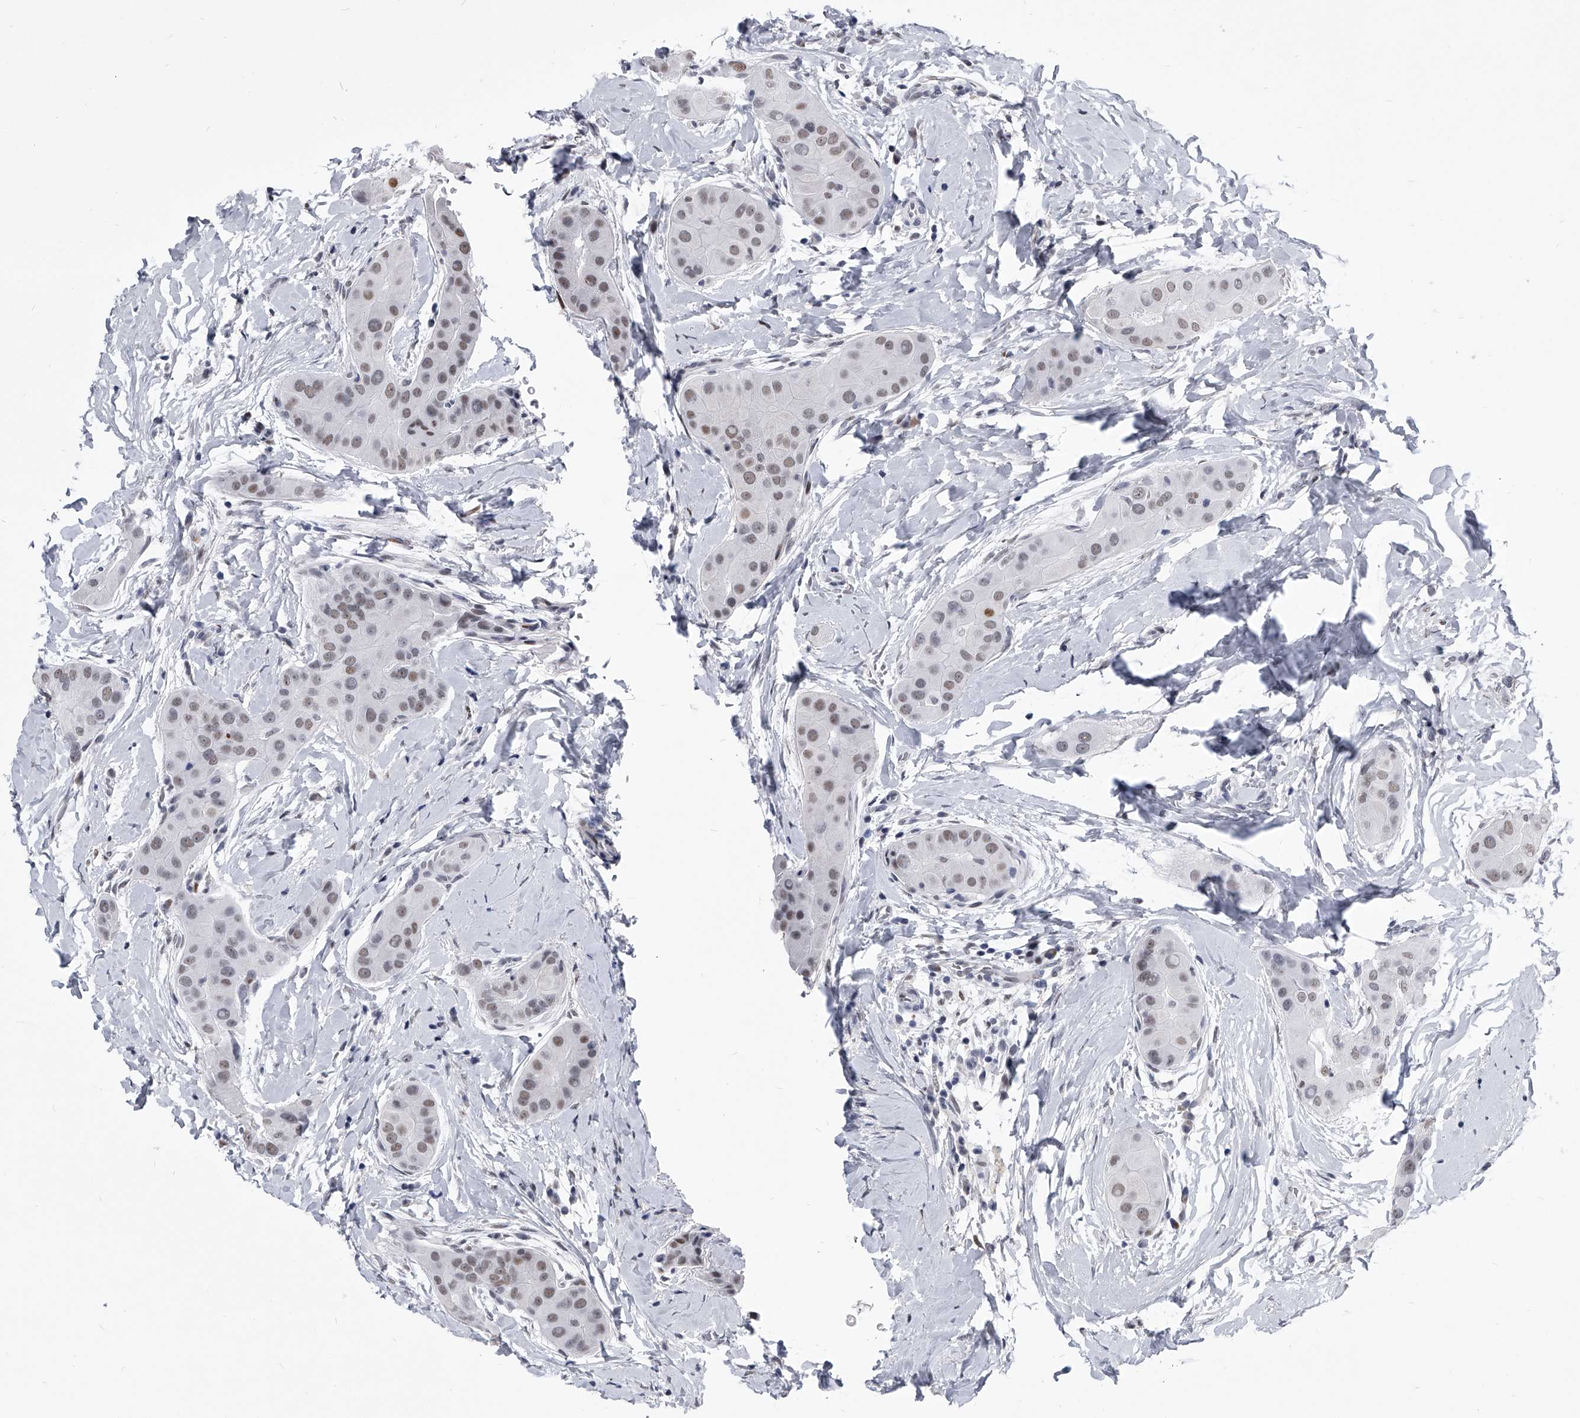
{"staining": {"intensity": "weak", "quantity": "25%-75%", "location": "nuclear"}, "tissue": "thyroid cancer", "cell_type": "Tumor cells", "image_type": "cancer", "snomed": [{"axis": "morphology", "description": "Papillary adenocarcinoma, NOS"}, {"axis": "topography", "description": "Thyroid gland"}], "caption": "Tumor cells exhibit weak nuclear positivity in about 25%-75% of cells in thyroid cancer (papillary adenocarcinoma). Ihc stains the protein in brown and the nuclei are stained blue.", "gene": "CMTR1", "patient": {"sex": "male", "age": 33}}